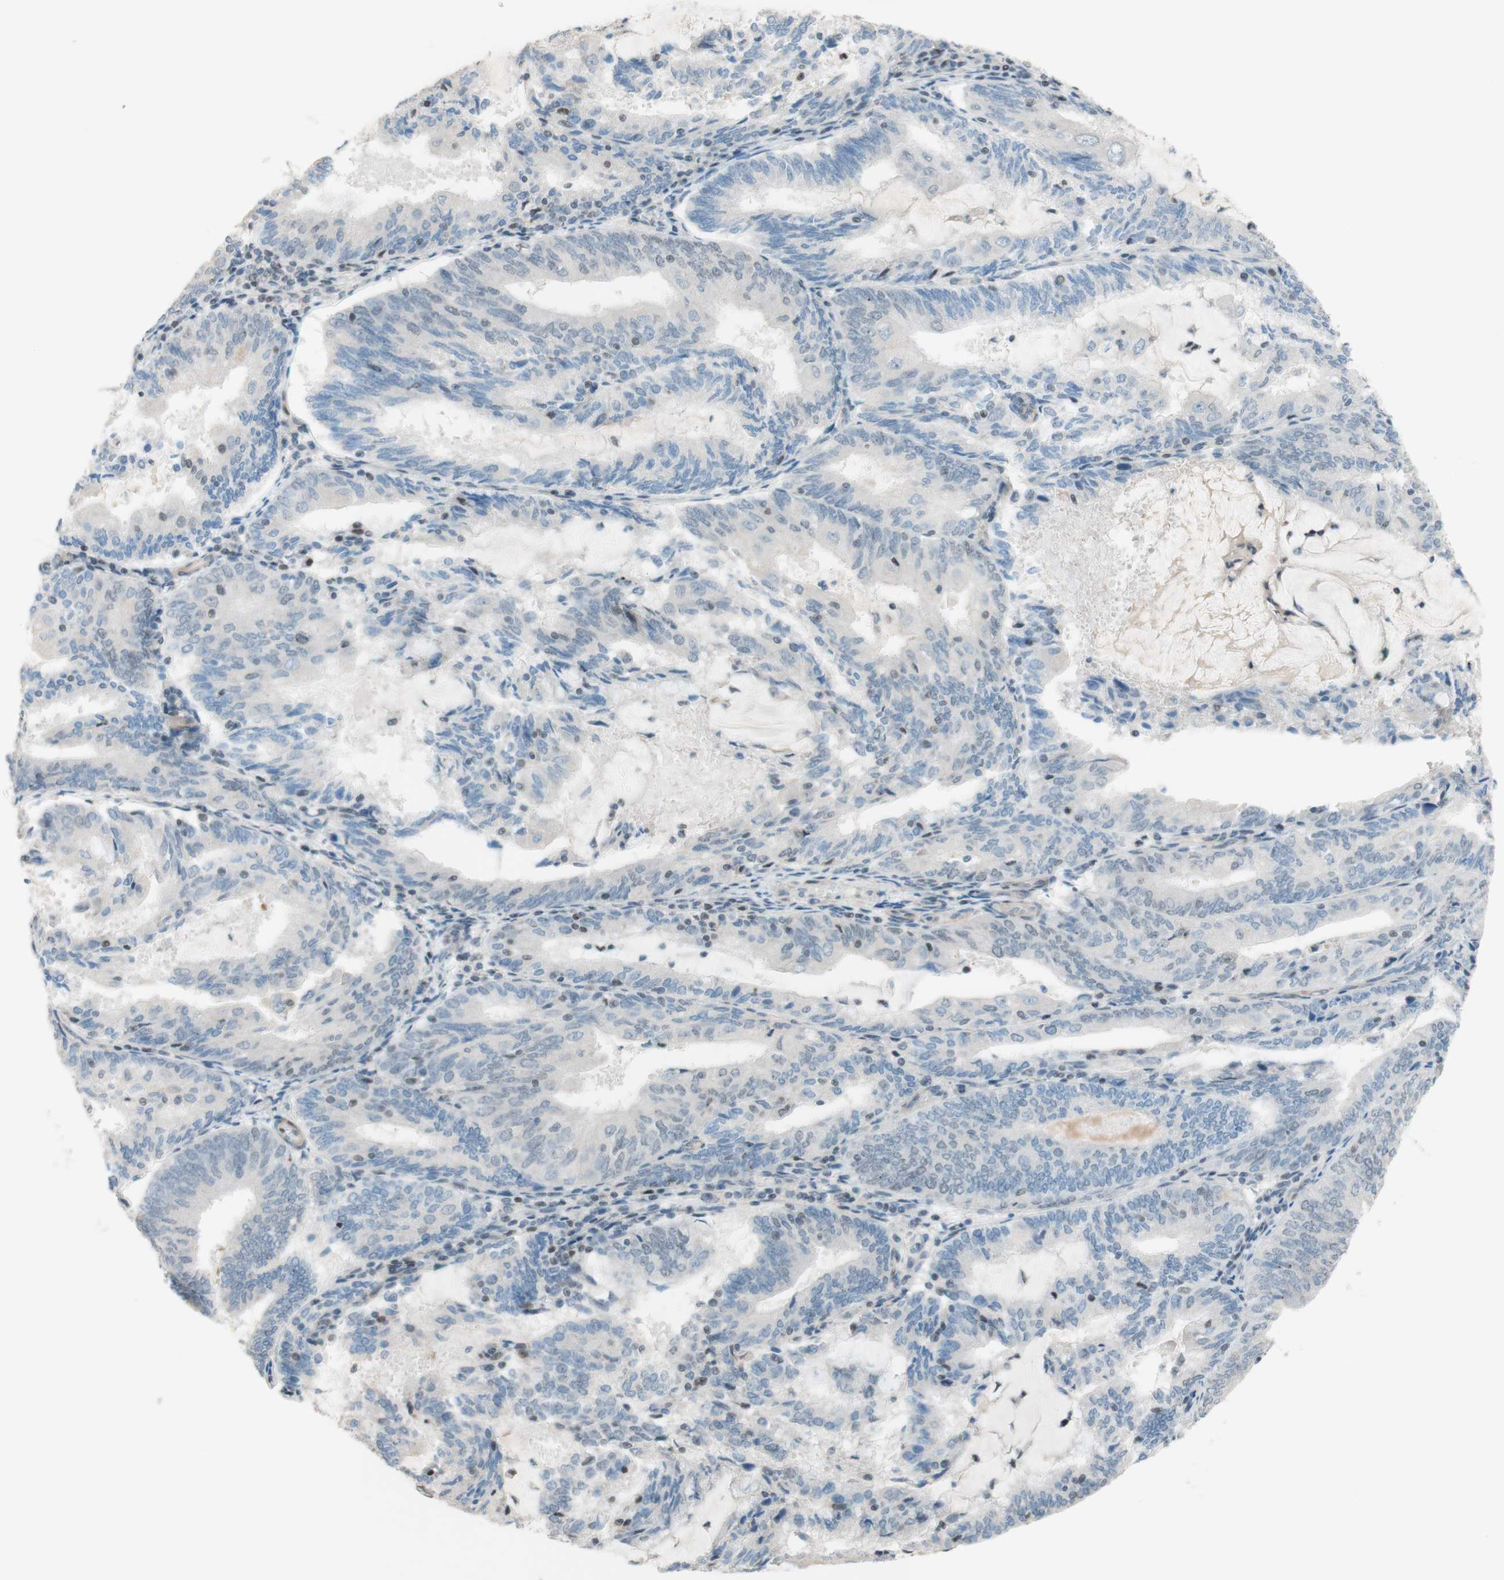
{"staining": {"intensity": "weak", "quantity": "<25%", "location": "nuclear"}, "tissue": "endometrial cancer", "cell_type": "Tumor cells", "image_type": "cancer", "snomed": [{"axis": "morphology", "description": "Adenocarcinoma, NOS"}, {"axis": "topography", "description": "Endometrium"}], "caption": "Histopathology image shows no significant protein expression in tumor cells of endometrial cancer (adenocarcinoma). (Brightfield microscopy of DAB immunohistochemistry (IHC) at high magnification).", "gene": "JPH1", "patient": {"sex": "female", "age": 81}}